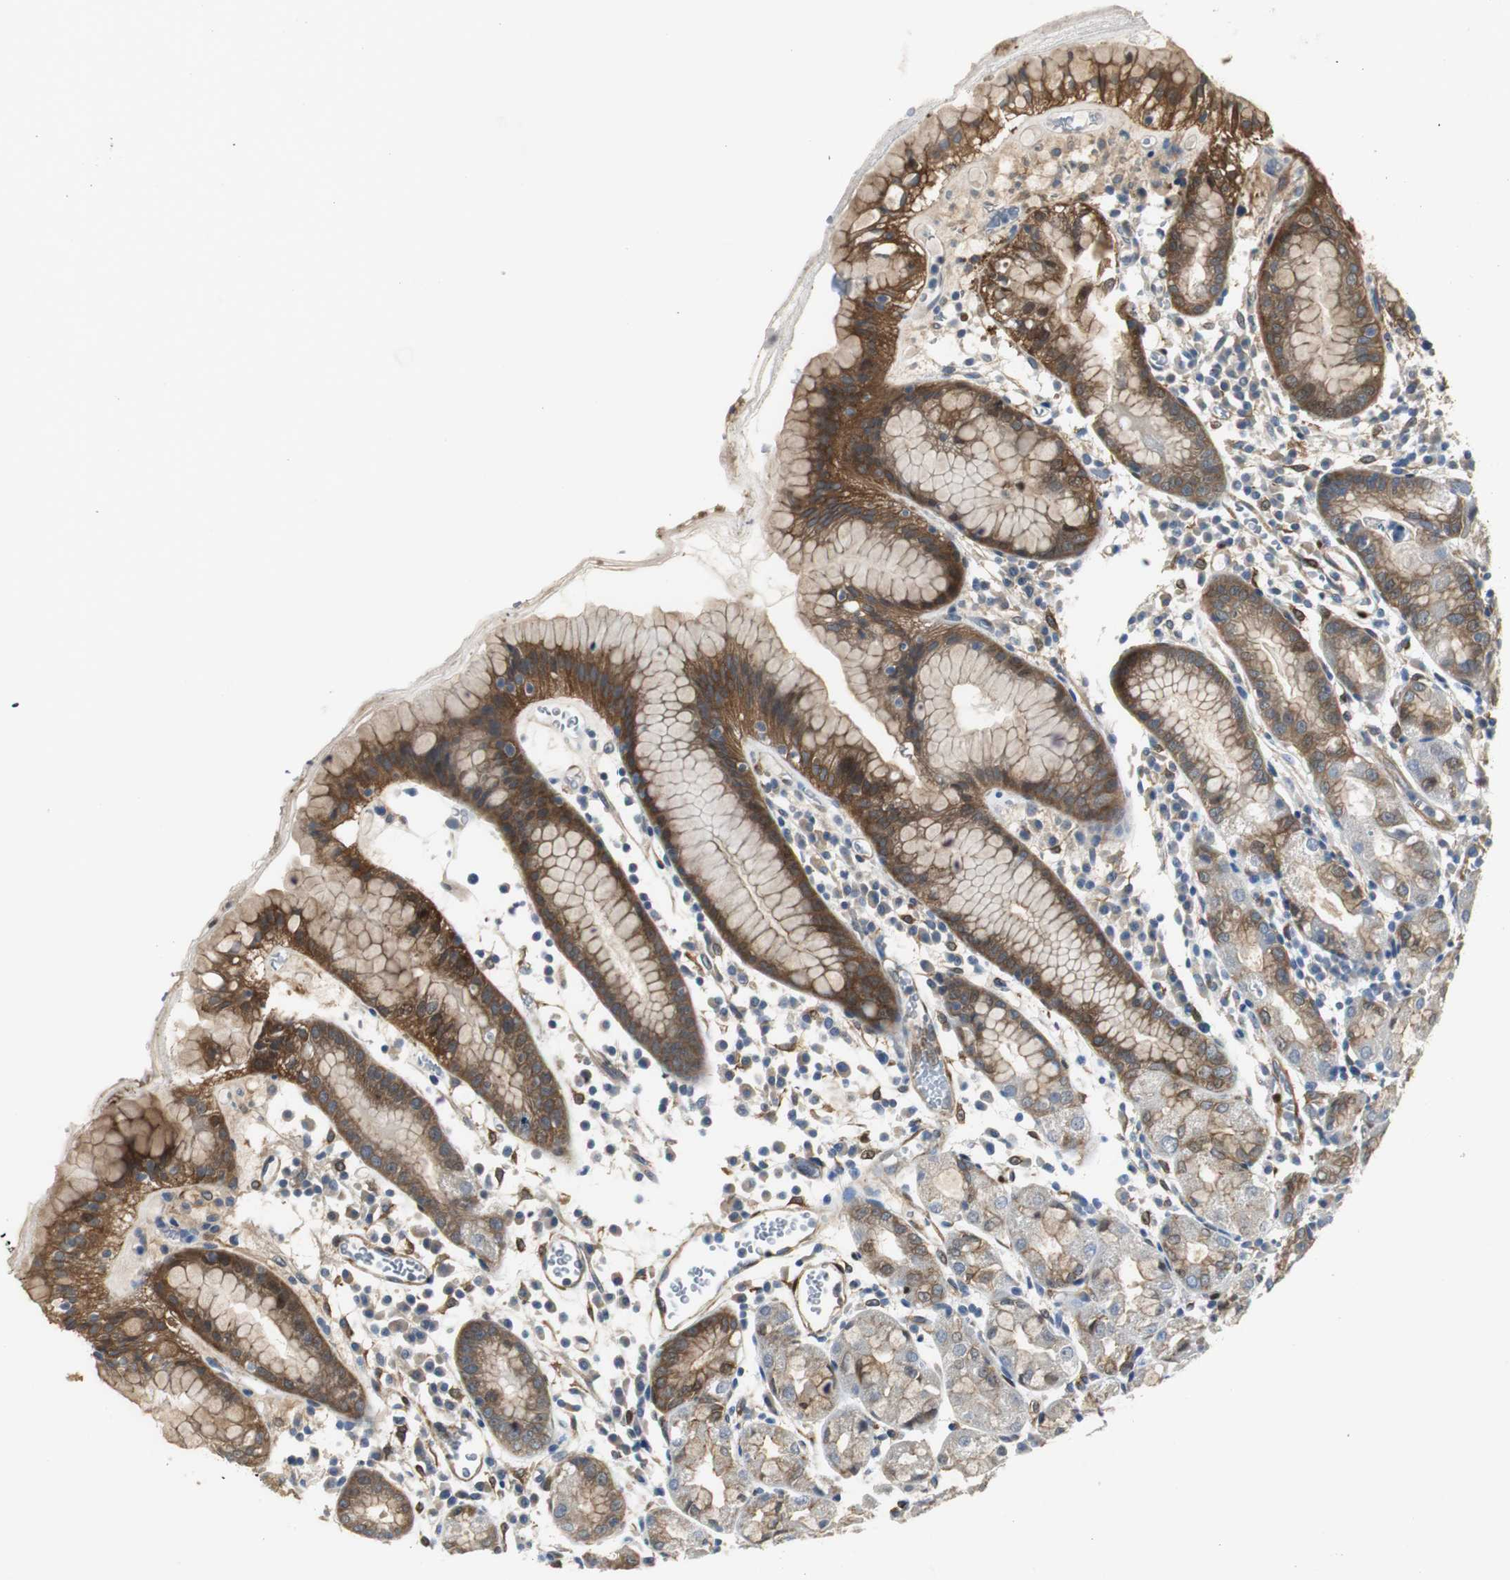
{"staining": {"intensity": "moderate", "quantity": ">75%", "location": "cytoplasmic/membranous"}, "tissue": "stomach", "cell_type": "Glandular cells", "image_type": "normal", "snomed": [{"axis": "morphology", "description": "Normal tissue, NOS"}, {"axis": "topography", "description": "Stomach"}, {"axis": "topography", "description": "Stomach, lower"}], "caption": "A medium amount of moderate cytoplasmic/membranous staining is seen in about >75% of glandular cells in unremarkable stomach.", "gene": "FHL2", "patient": {"sex": "female", "age": 75}}